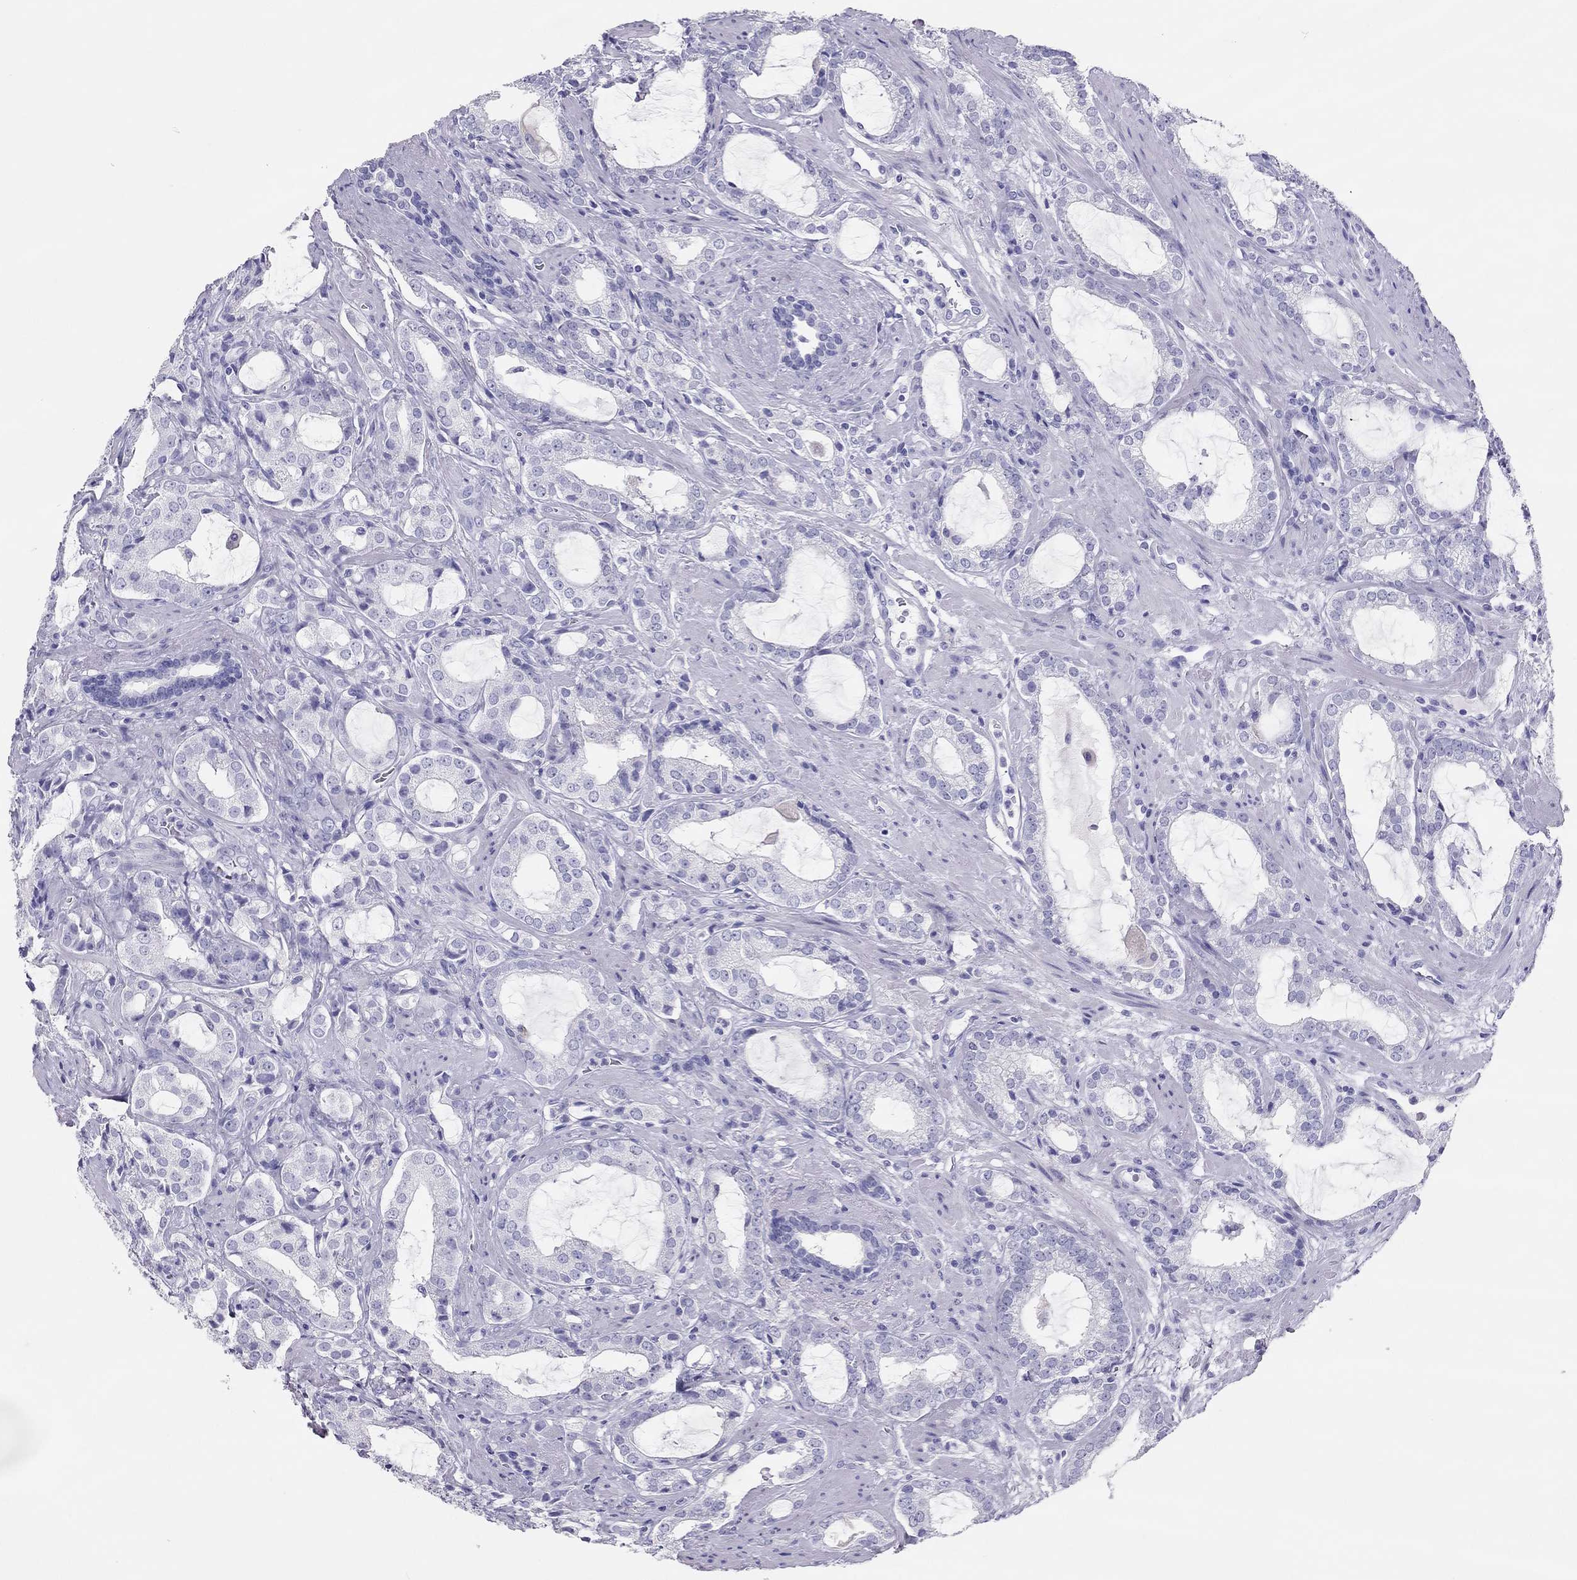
{"staining": {"intensity": "negative", "quantity": "none", "location": "none"}, "tissue": "prostate cancer", "cell_type": "Tumor cells", "image_type": "cancer", "snomed": [{"axis": "morphology", "description": "Adenocarcinoma, NOS"}, {"axis": "topography", "description": "Prostate"}], "caption": "Tumor cells show no significant staining in adenocarcinoma (prostate).", "gene": "TSHB", "patient": {"sex": "male", "age": 66}}